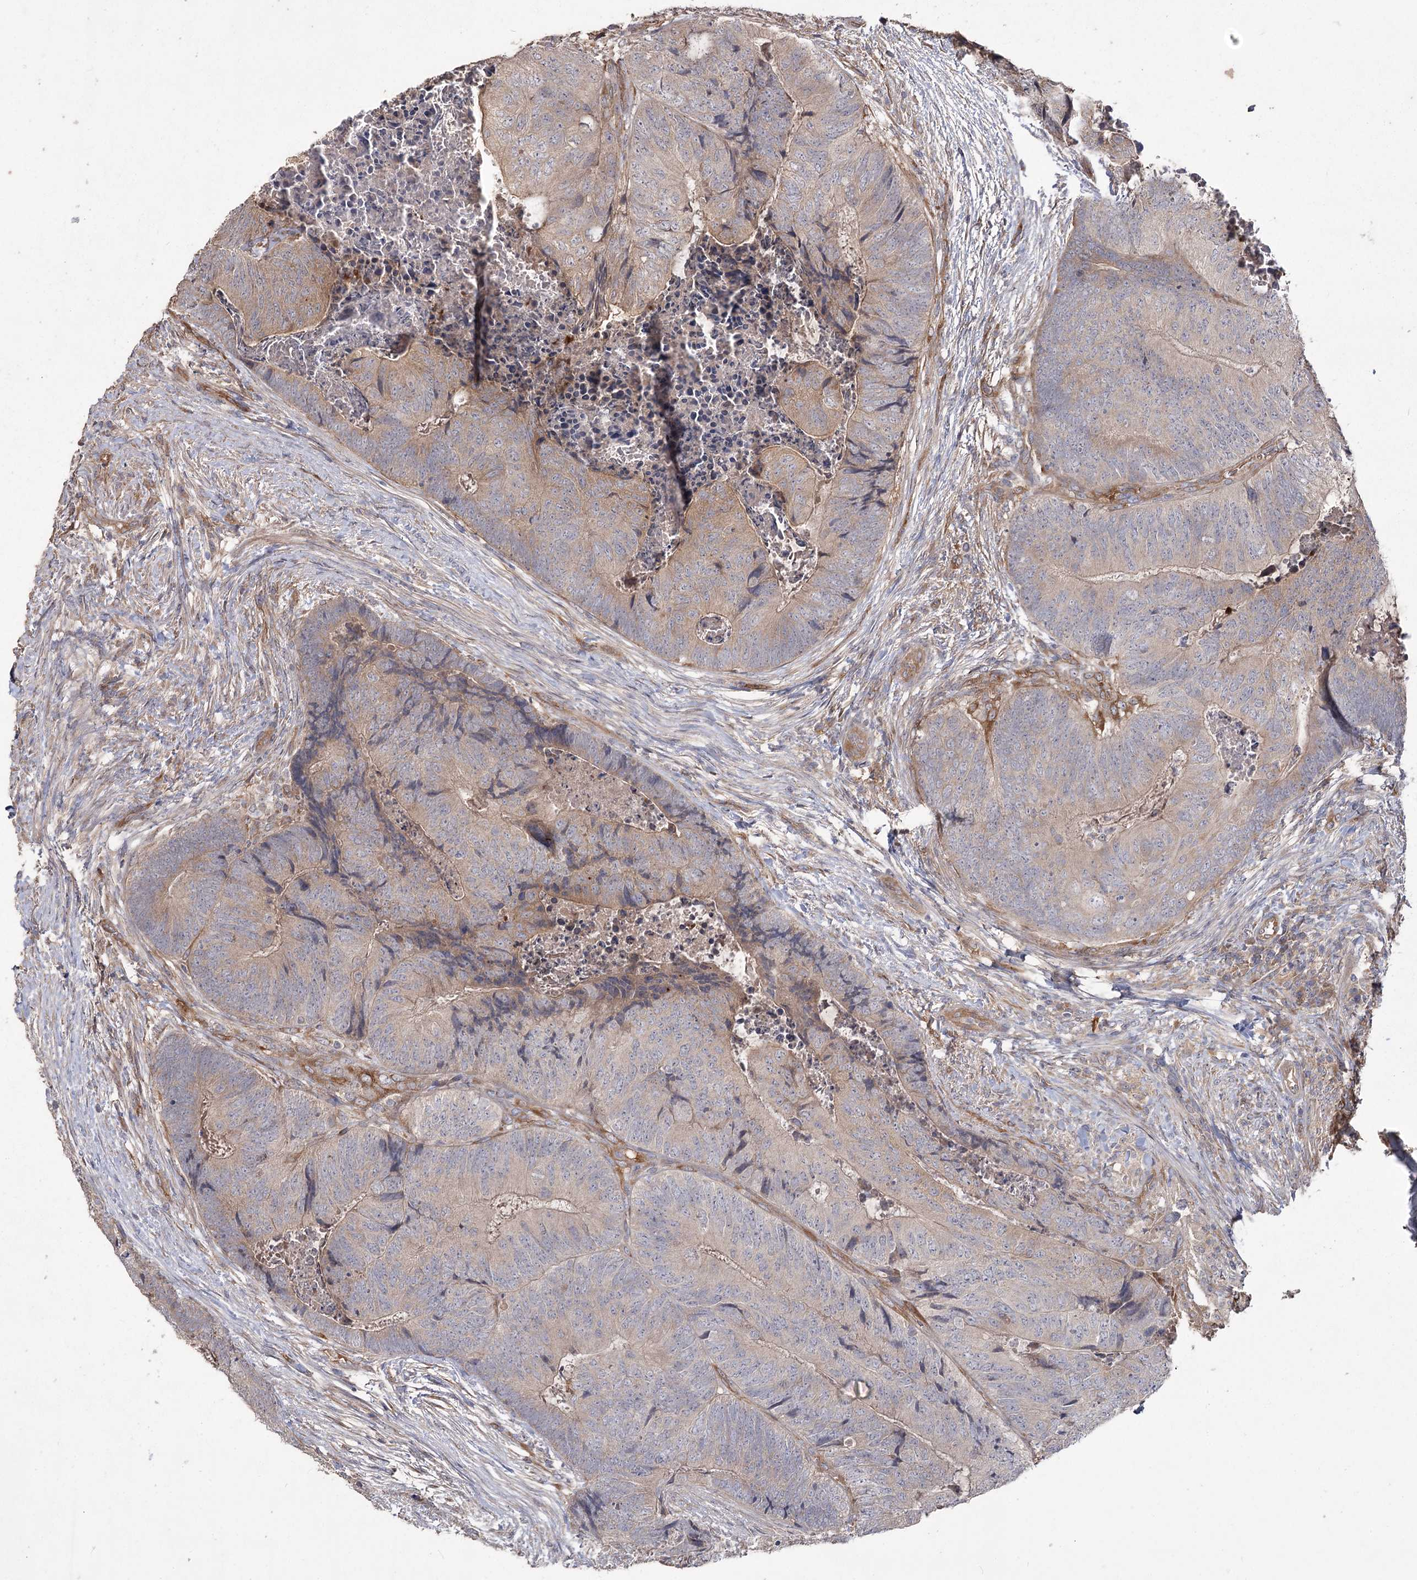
{"staining": {"intensity": "negative", "quantity": "none", "location": "none"}, "tissue": "colorectal cancer", "cell_type": "Tumor cells", "image_type": "cancer", "snomed": [{"axis": "morphology", "description": "Adenocarcinoma, NOS"}, {"axis": "topography", "description": "Colon"}], "caption": "Tumor cells are negative for protein expression in human colorectal adenocarcinoma.", "gene": "RIN2", "patient": {"sex": "female", "age": 67}}